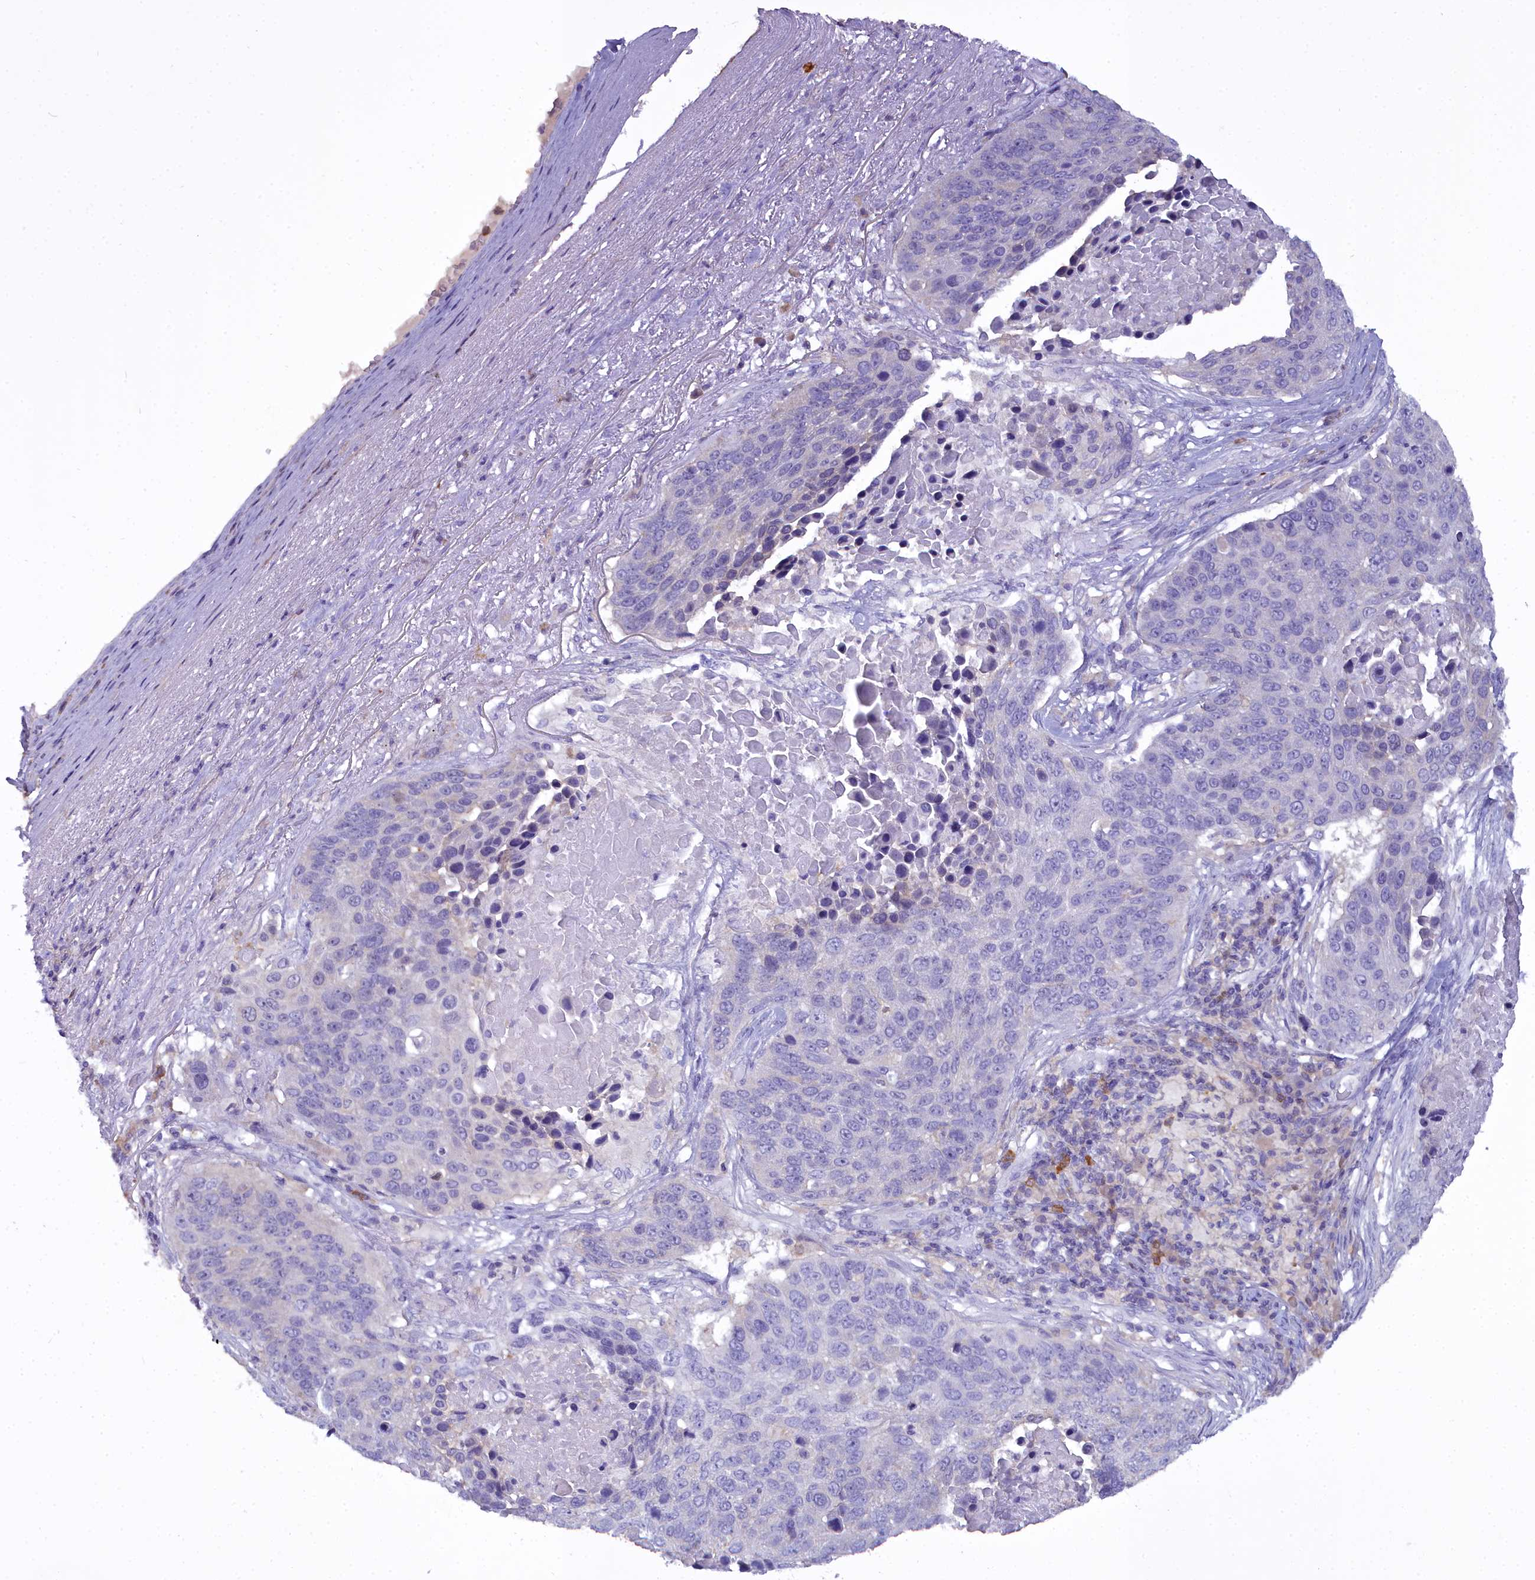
{"staining": {"intensity": "negative", "quantity": "none", "location": "none"}, "tissue": "lung cancer", "cell_type": "Tumor cells", "image_type": "cancer", "snomed": [{"axis": "morphology", "description": "Normal tissue, NOS"}, {"axis": "morphology", "description": "Squamous cell carcinoma, NOS"}, {"axis": "topography", "description": "Lymph node"}, {"axis": "topography", "description": "Lung"}], "caption": "An immunohistochemistry (IHC) histopathology image of squamous cell carcinoma (lung) is shown. There is no staining in tumor cells of squamous cell carcinoma (lung).", "gene": "BLNK", "patient": {"sex": "male", "age": 66}}